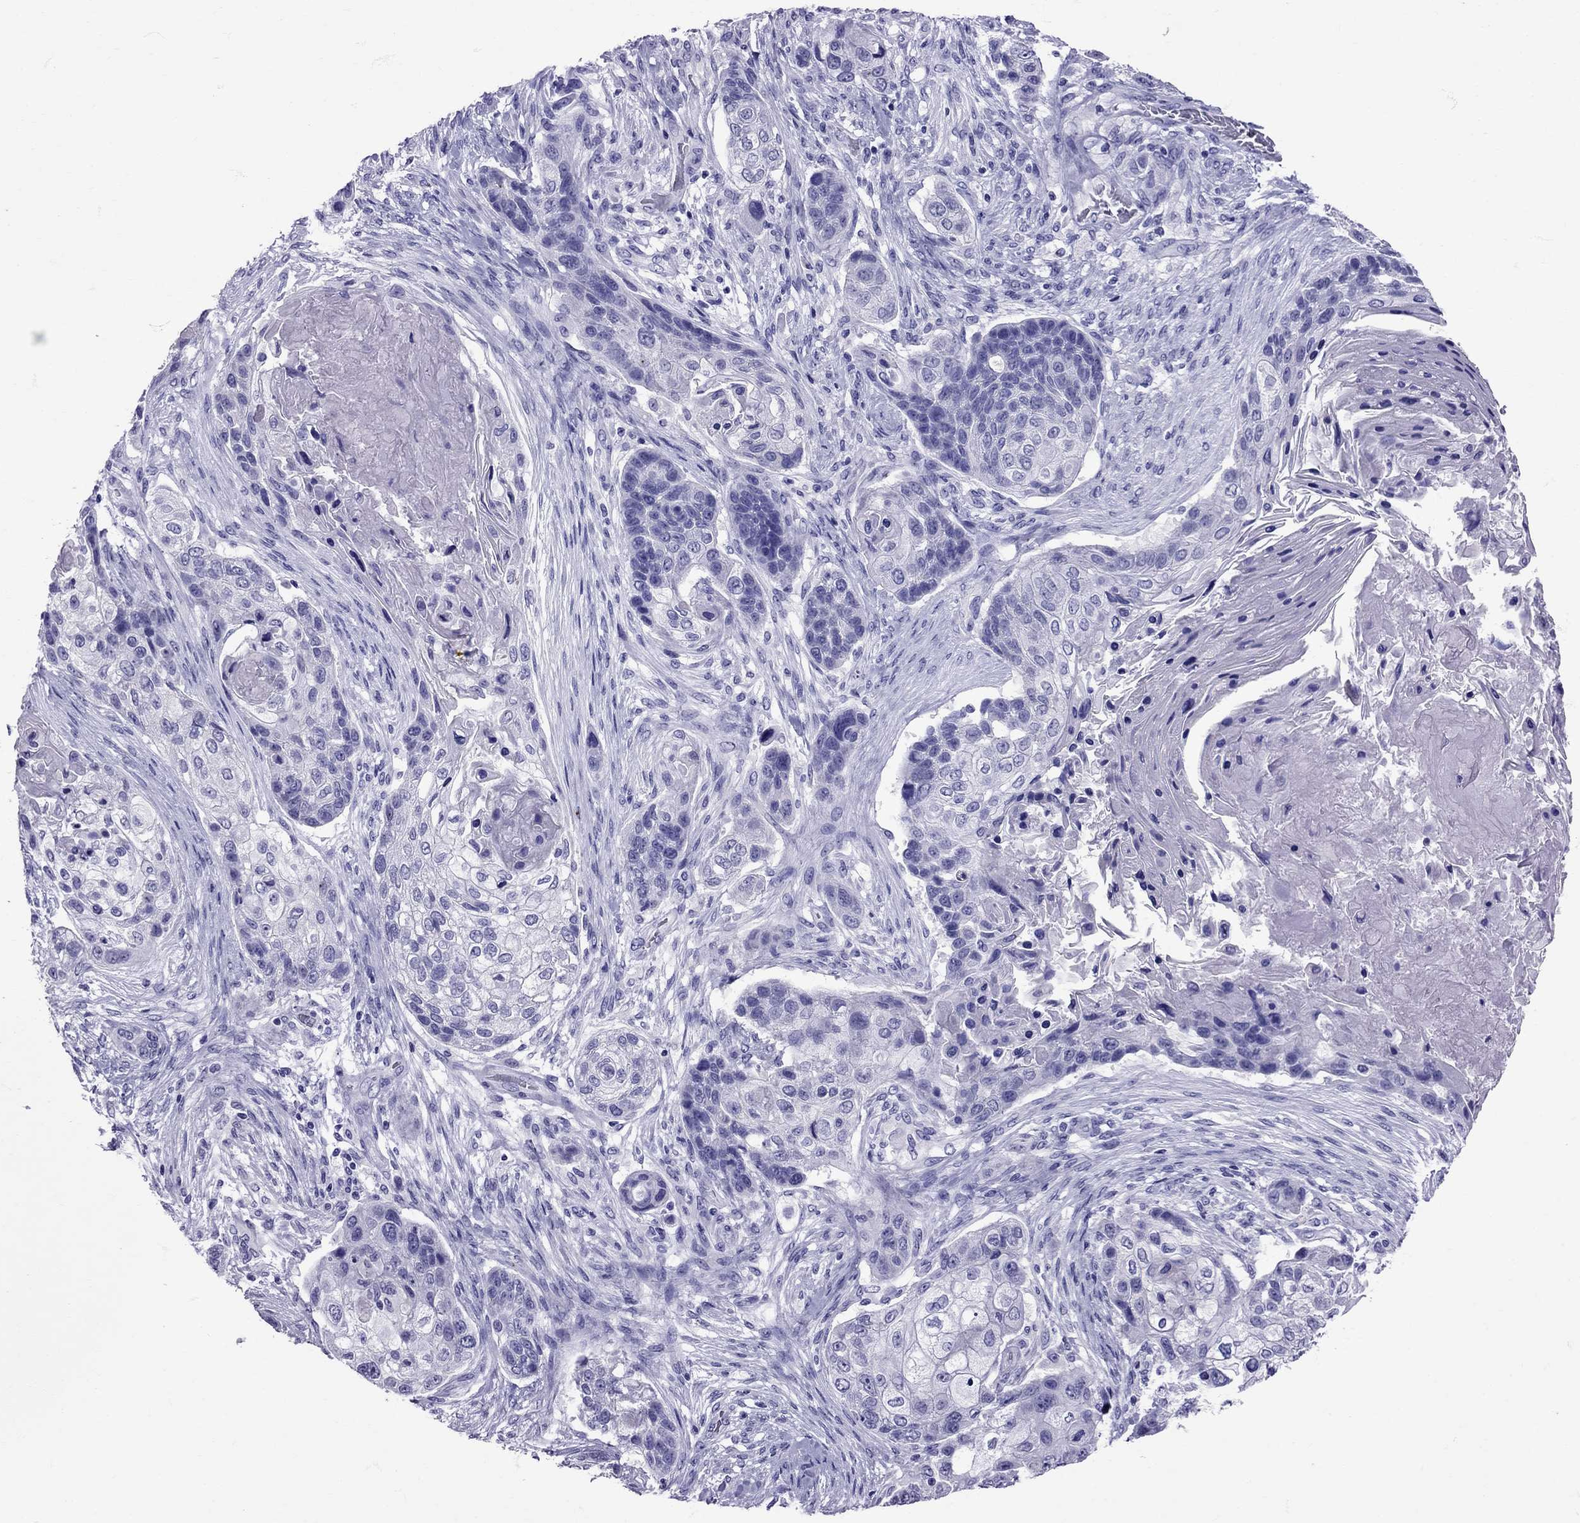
{"staining": {"intensity": "negative", "quantity": "none", "location": "none"}, "tissue": "lung cancer", "cell_type": "Tumor cells", "image_type": "cancer", "snomed": [{"axis": "morphology", "description": "Squamous cell carcinoma, NOS"}, {"axis": "topography", "description": "Lung"}], "caption": "Immunohistochemistry histopathology image of human squamous cell carcinoma (lung) stained for a protein (brown), which displays no positivity in tumor cells. Nuclei are stained in blue.", "gene": "AVP", "patient": {"sex": "male", "age": 69}}